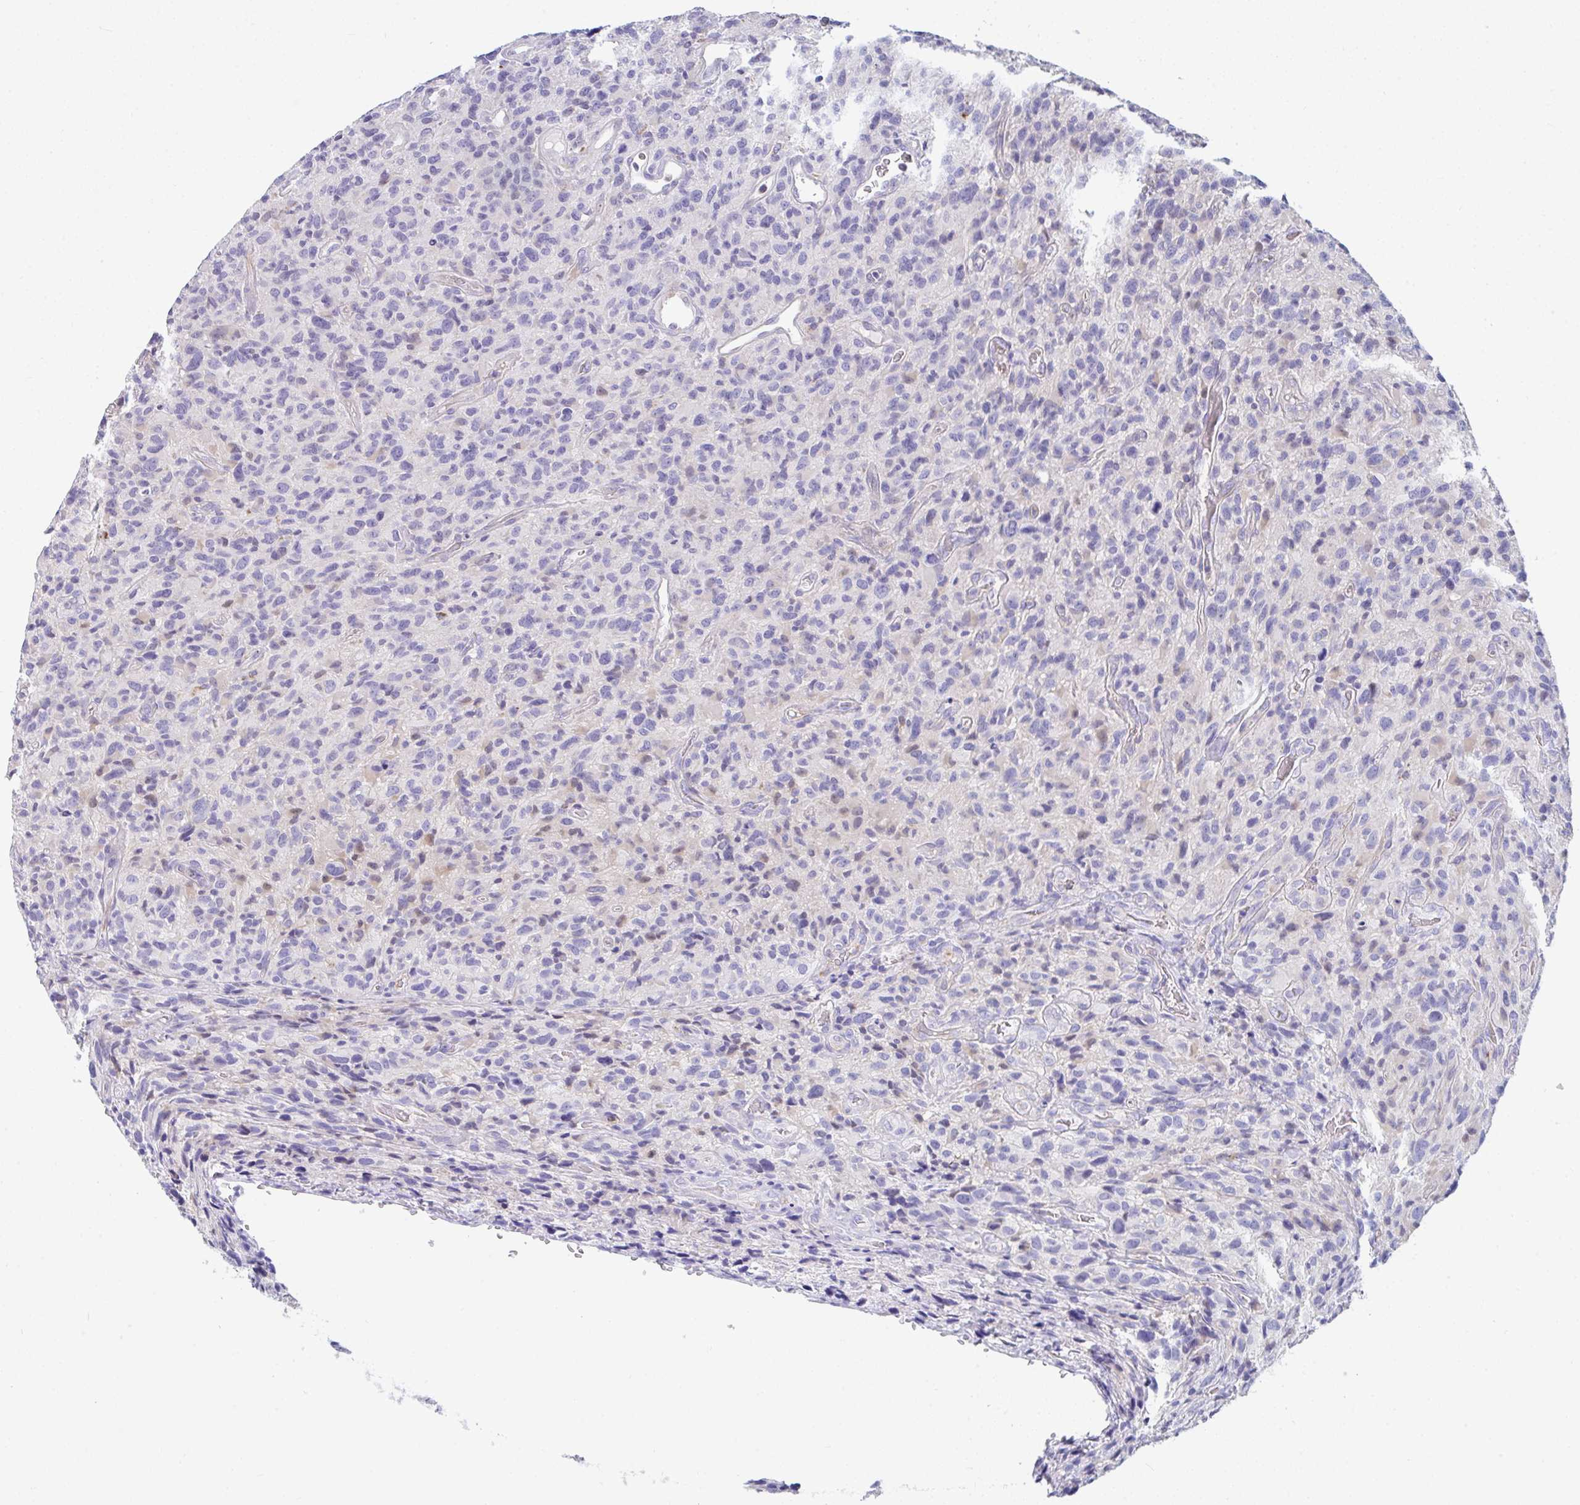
{"staining": {"intensity": "weak", "quantity": "<25%", "location": "nuclear"}, "tissue": "glioma", "cell_type": "Tumor cells", "image_type": "cancer", "snomed": [{"axis": "morphology", "description": "Glioma, malignant, High grade"}, {"axis": "topography", "description": "Brain"}], "caption": "Tumor cells are negative for brown protein staining in malignant glioma (high-grade). (Brightfield microscopy of DAB (3,3'-diaminobenzidine) immunohistochemistry (IHC) at high magnification).", "gene": "MGAM2", "patient": {"sex": "male", "age": 76}}